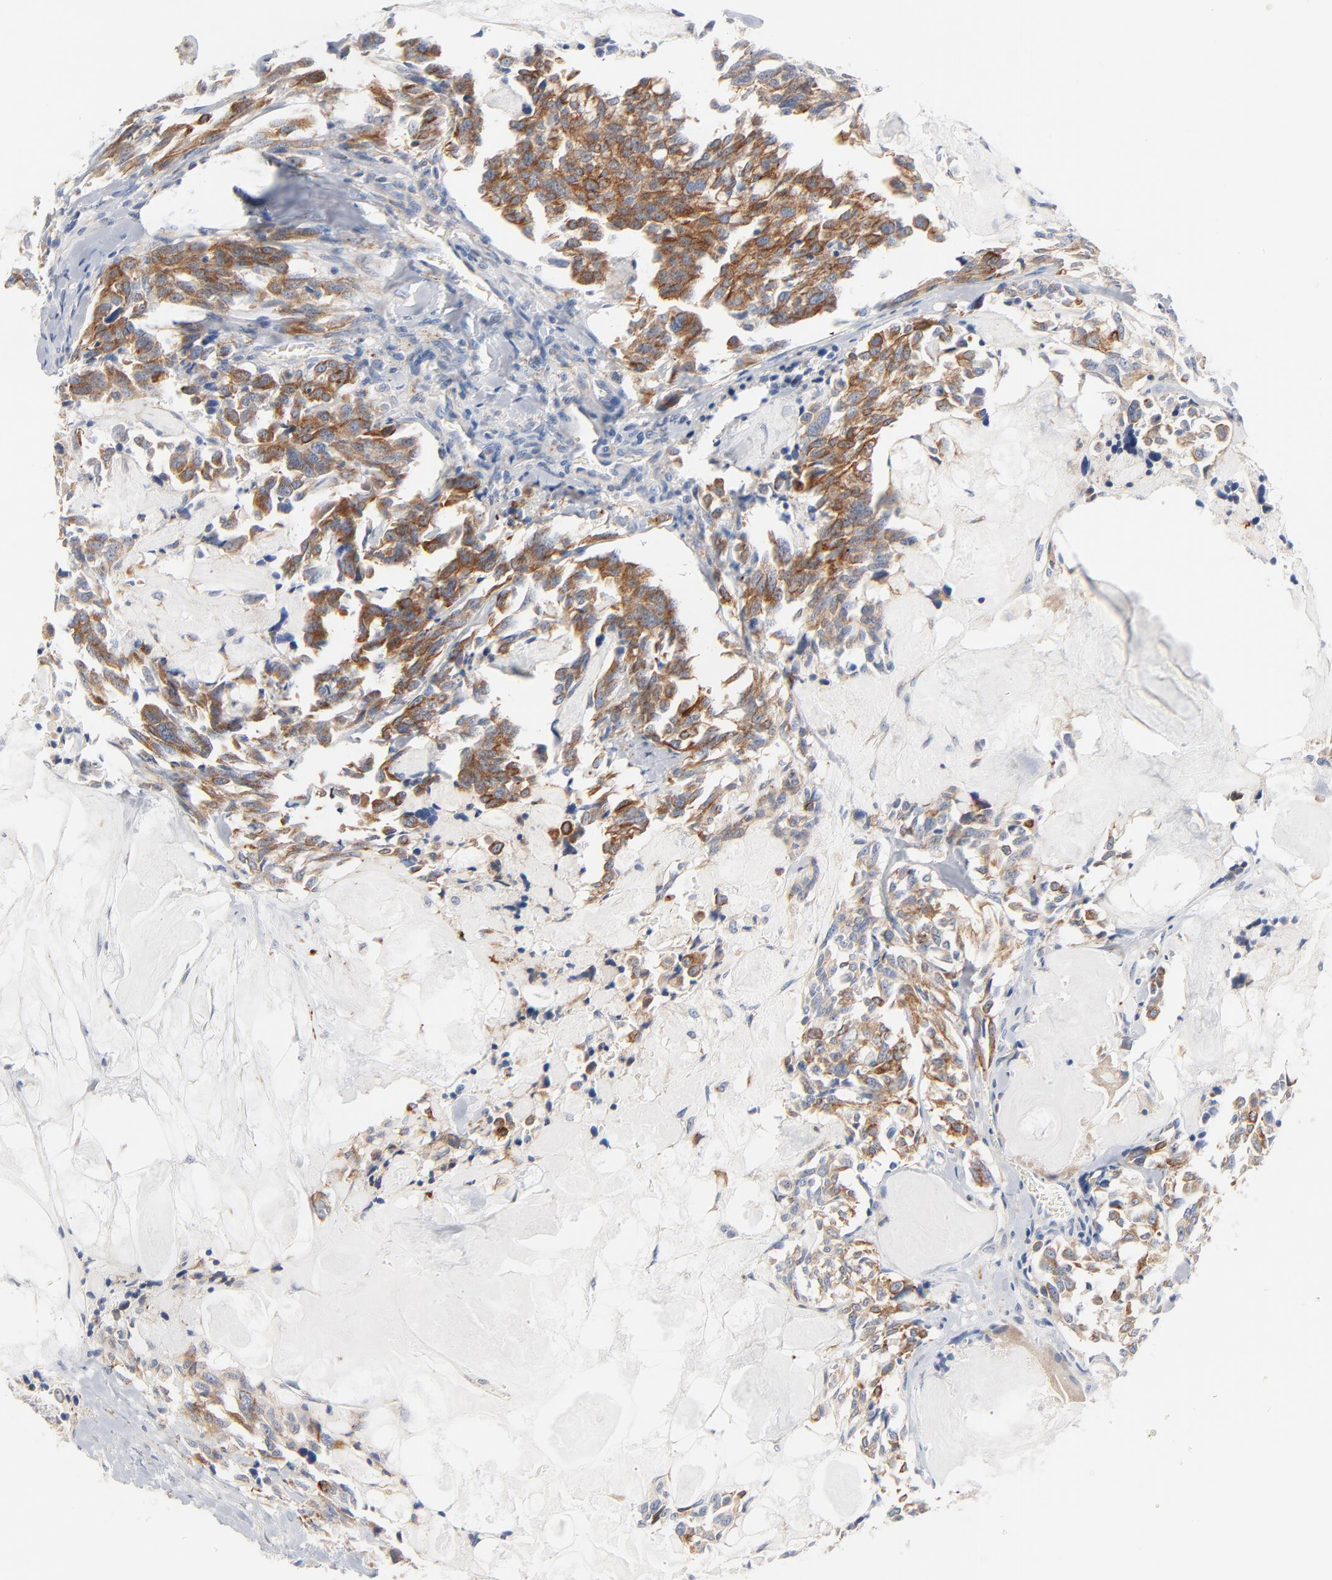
{"staining": {"intensity": "moderate", "quantity": ">75%", "location": "cytoplasmic/membranous"}, "tissue": "thyroid cancer", "cell_type": "Tumor cells", "image_type": "cancer", "snomed": [{"axis": "morphology", "description": "Carcinoma, NOS"}, {"axis": "morphology", "description": "Carcinoid, malignant, NOS"}, {"axis": "topography", "description": "Thyroid gland"}], "caption": "Thyroid cancer (carcinoma) stained with DAB immunohistochemistry (IHC) reveals medium levels of moderate cytoplasmic/membranous positivity in approximately >75% of tumor cells. Using DAB (3,3'-diaminobenzidine) (brown) and hematoxylin (blue) stains, captured at high magnification using brightfield microscopy.", "gene": "IFT43", "patient": {"sex": "male", "age": 33}}